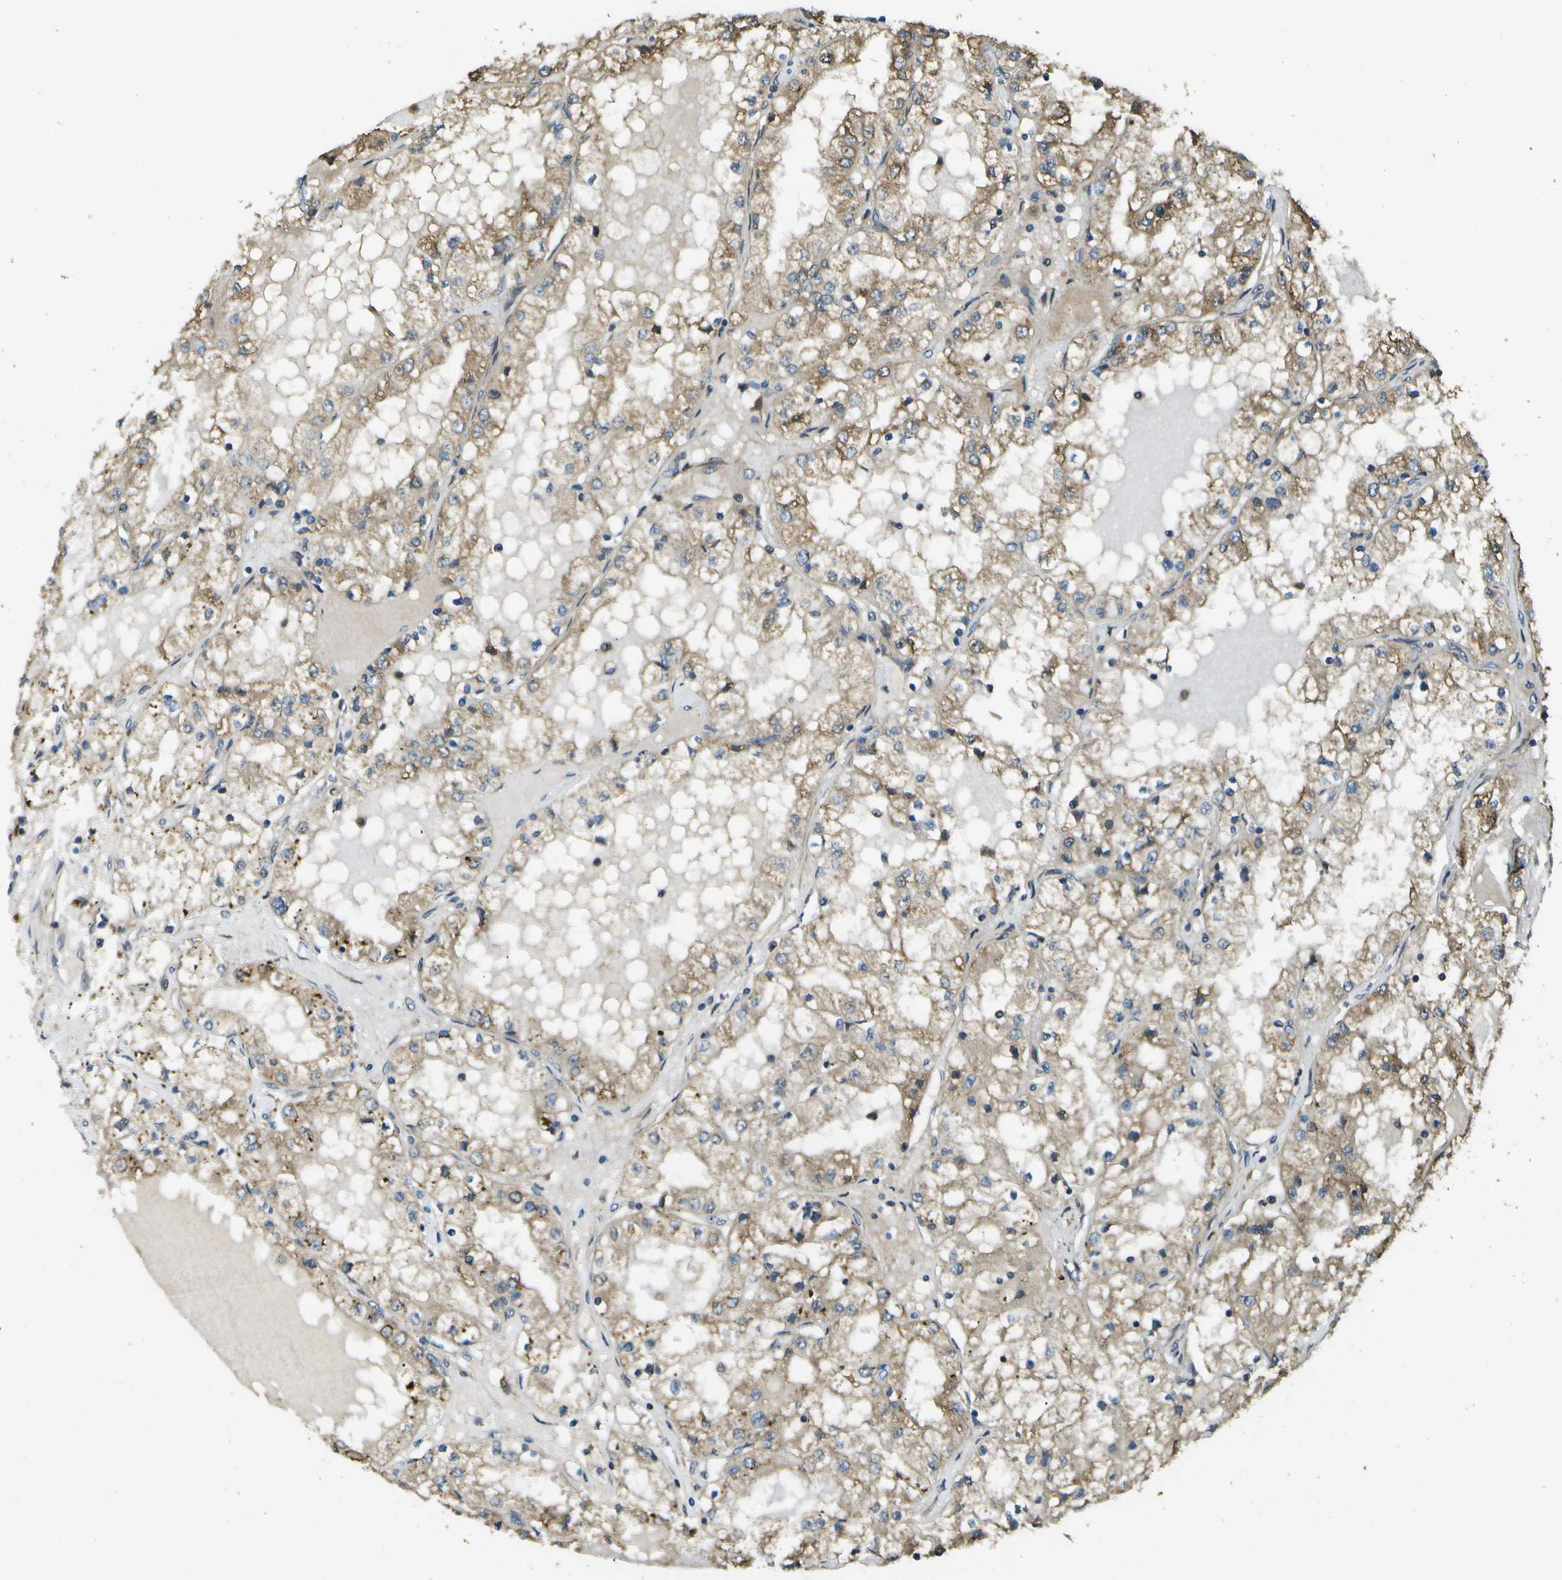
{"staining": {"intensity": "moderate", "quantity": ">75%", "location": "cytoplasmic/membranous"}, "tissue": "renal cancer", "cell_type": "Tumor cells", "image_type": "cancer", "snomed": [{"axis": "morphology", "description": "Adenocarcinoma, NOS"}, {"axis": "topography", "description": "Kidney"}], "caption": "Human renal cancer (adenocarcinoma) stained with a protein marker reveals moderate staining in tumor cells.", "gene": "GANC", "patient": {"sex": "male", "age": 68}}